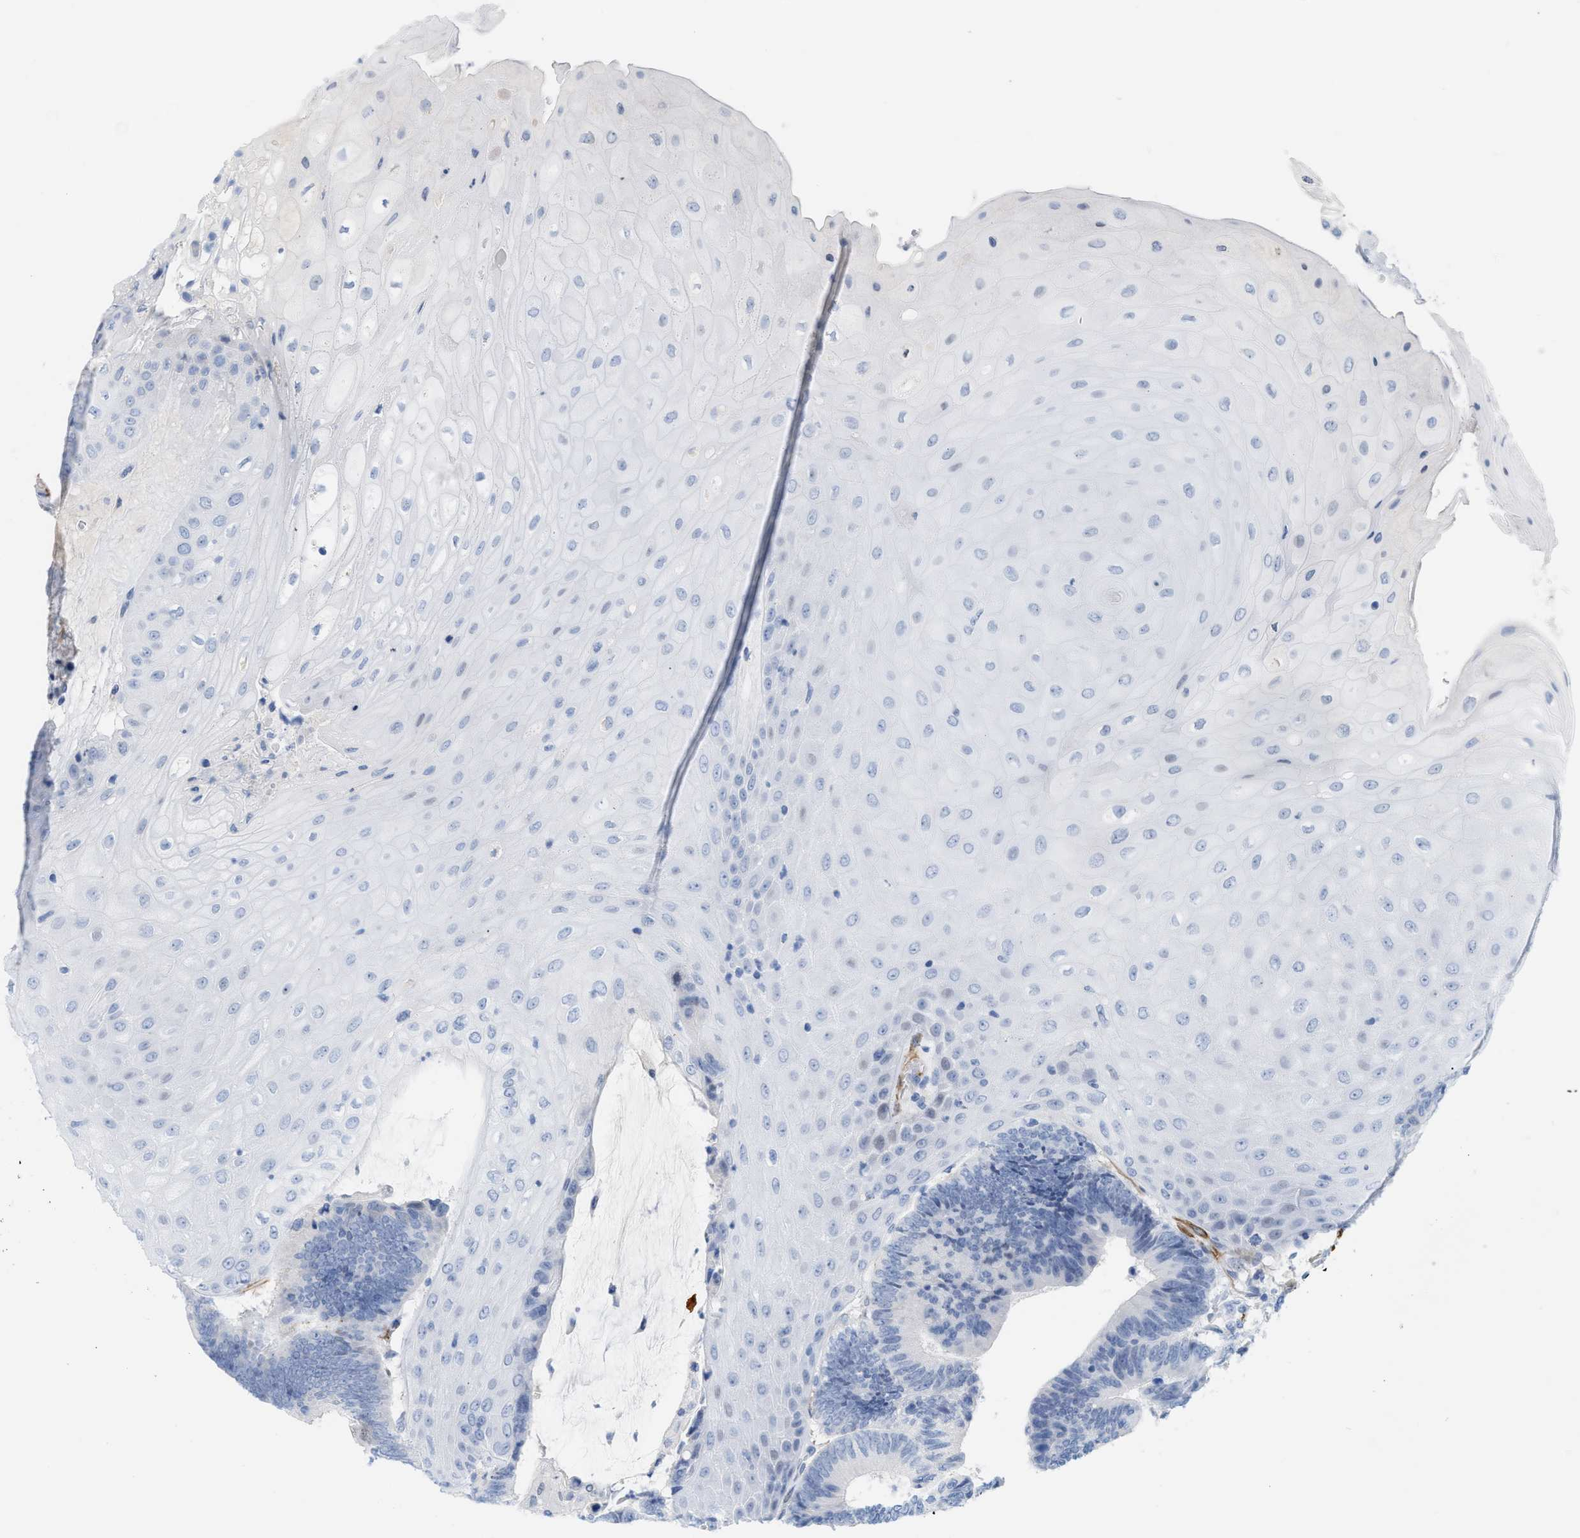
{"staining": {"intensity": "negative", "quantity": "none", "location": "none"}, "tissue": "colorectal cancer", "cell_type": "Tumor cells", "image_type": "cancer", "snomed": [{"axis": "morphology", "description": "Adenocarcinoma, NOS"}, {"axis": "topography", "description": "Rectum"}, {"axis": "topography", "description": "Anal"}], "caption": "Human adenocarcinoma (colorectal) stained for a protein using immunohistochemistry displays no expression in tumor cells.", "gene": "TAGLN", "patient": {"sex": "female", "age": 89}}